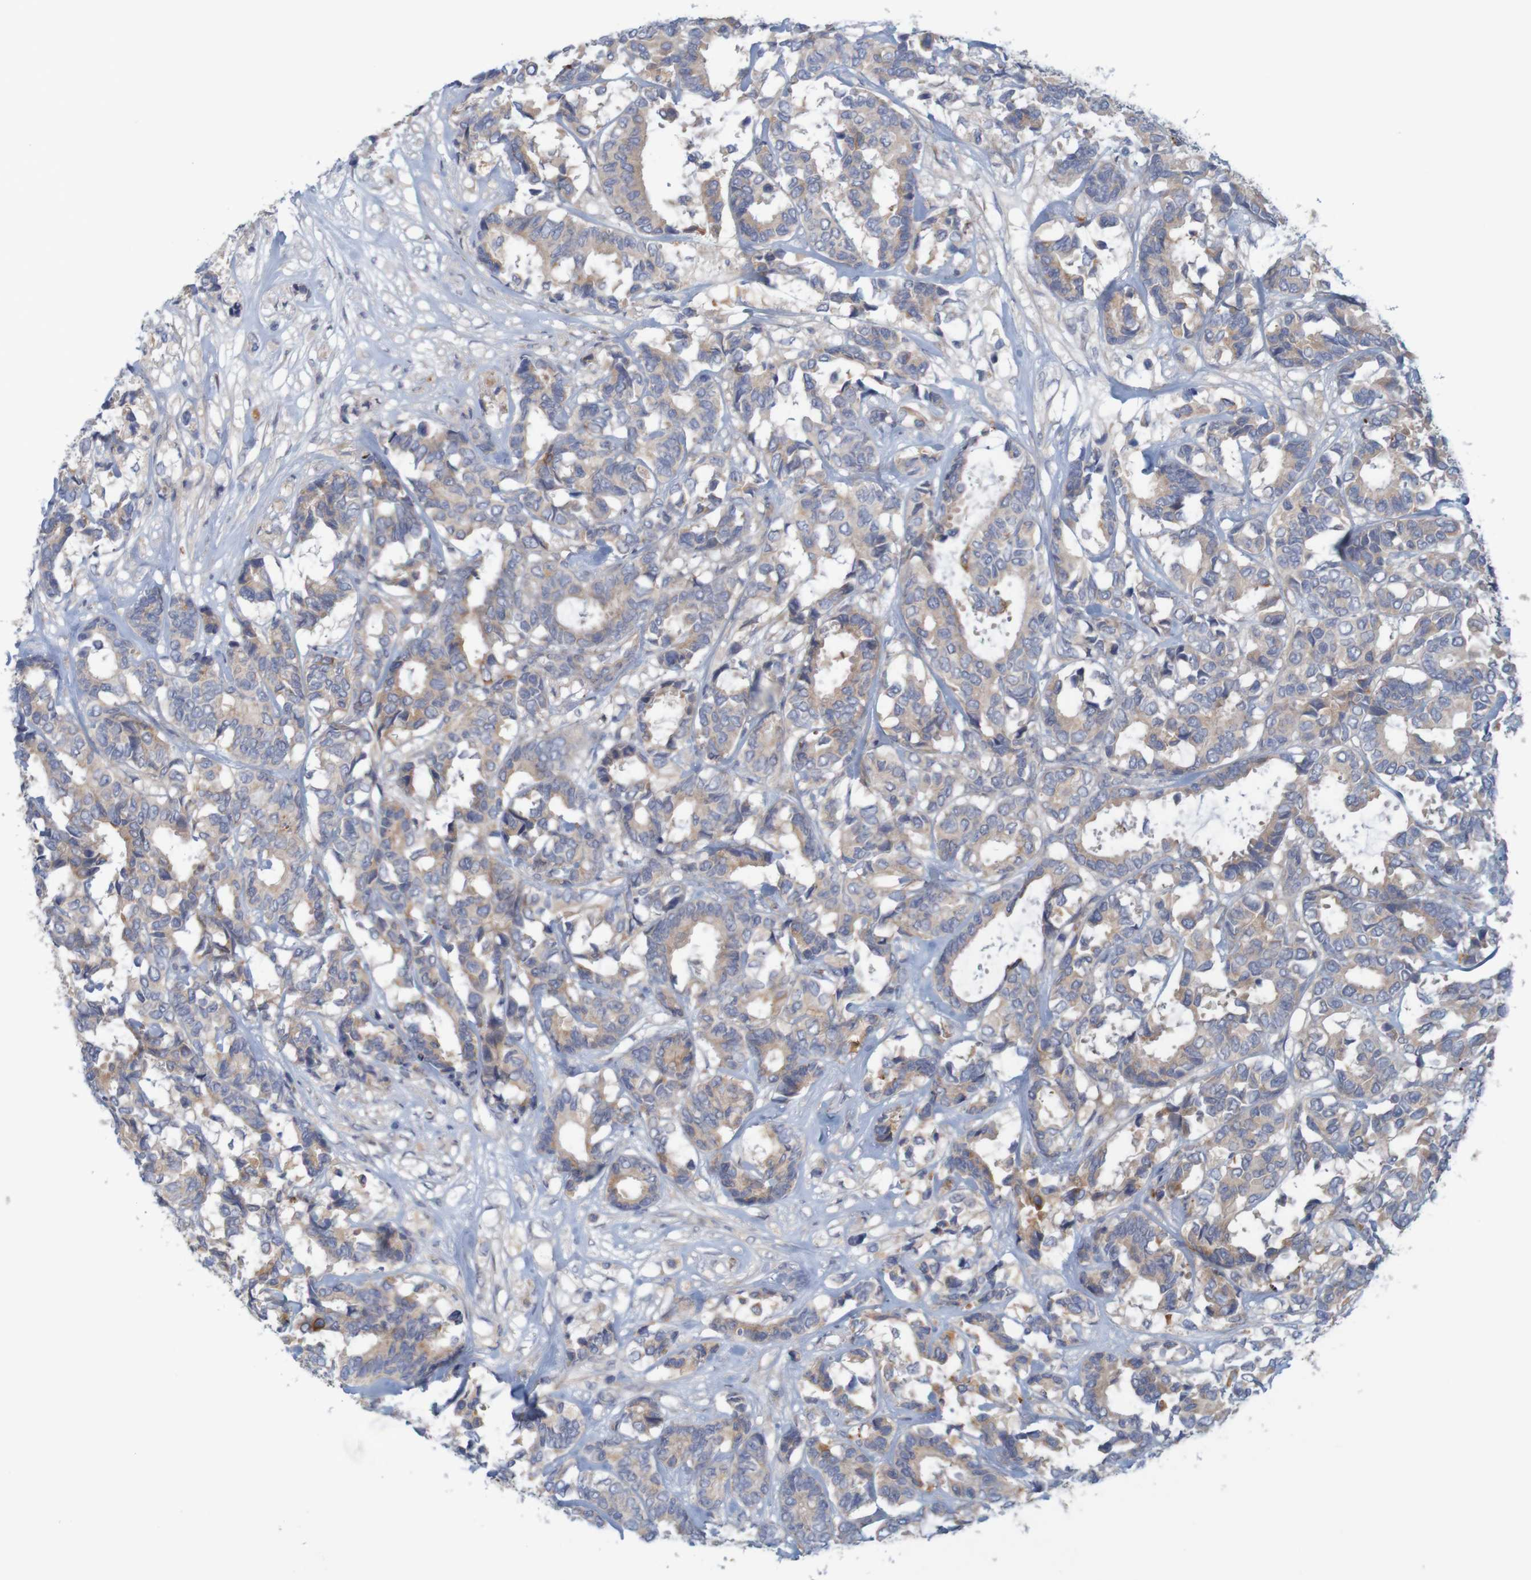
{"staining": {"intensity": "weak", "quantity": ">75%", "location": "cytoplasmic/membranous"}, "tissue": "breast cancer", "cell_type": "Tumor cells", "image_type": "cancer", "snomed": [{"axis": "morphology", "description": "Duct carcinoma"}, {"axis": "topography", "description": "Breast"}], "caption": "DAB immunohistochemical staining of breast infiltrating ductal carcinoma exhibits weak cytoplasmic/membranous protein positivity in approximately >75% of tumor cells.", "gene": "KRT23", "patient": {"sex": "female", "age": 87}}